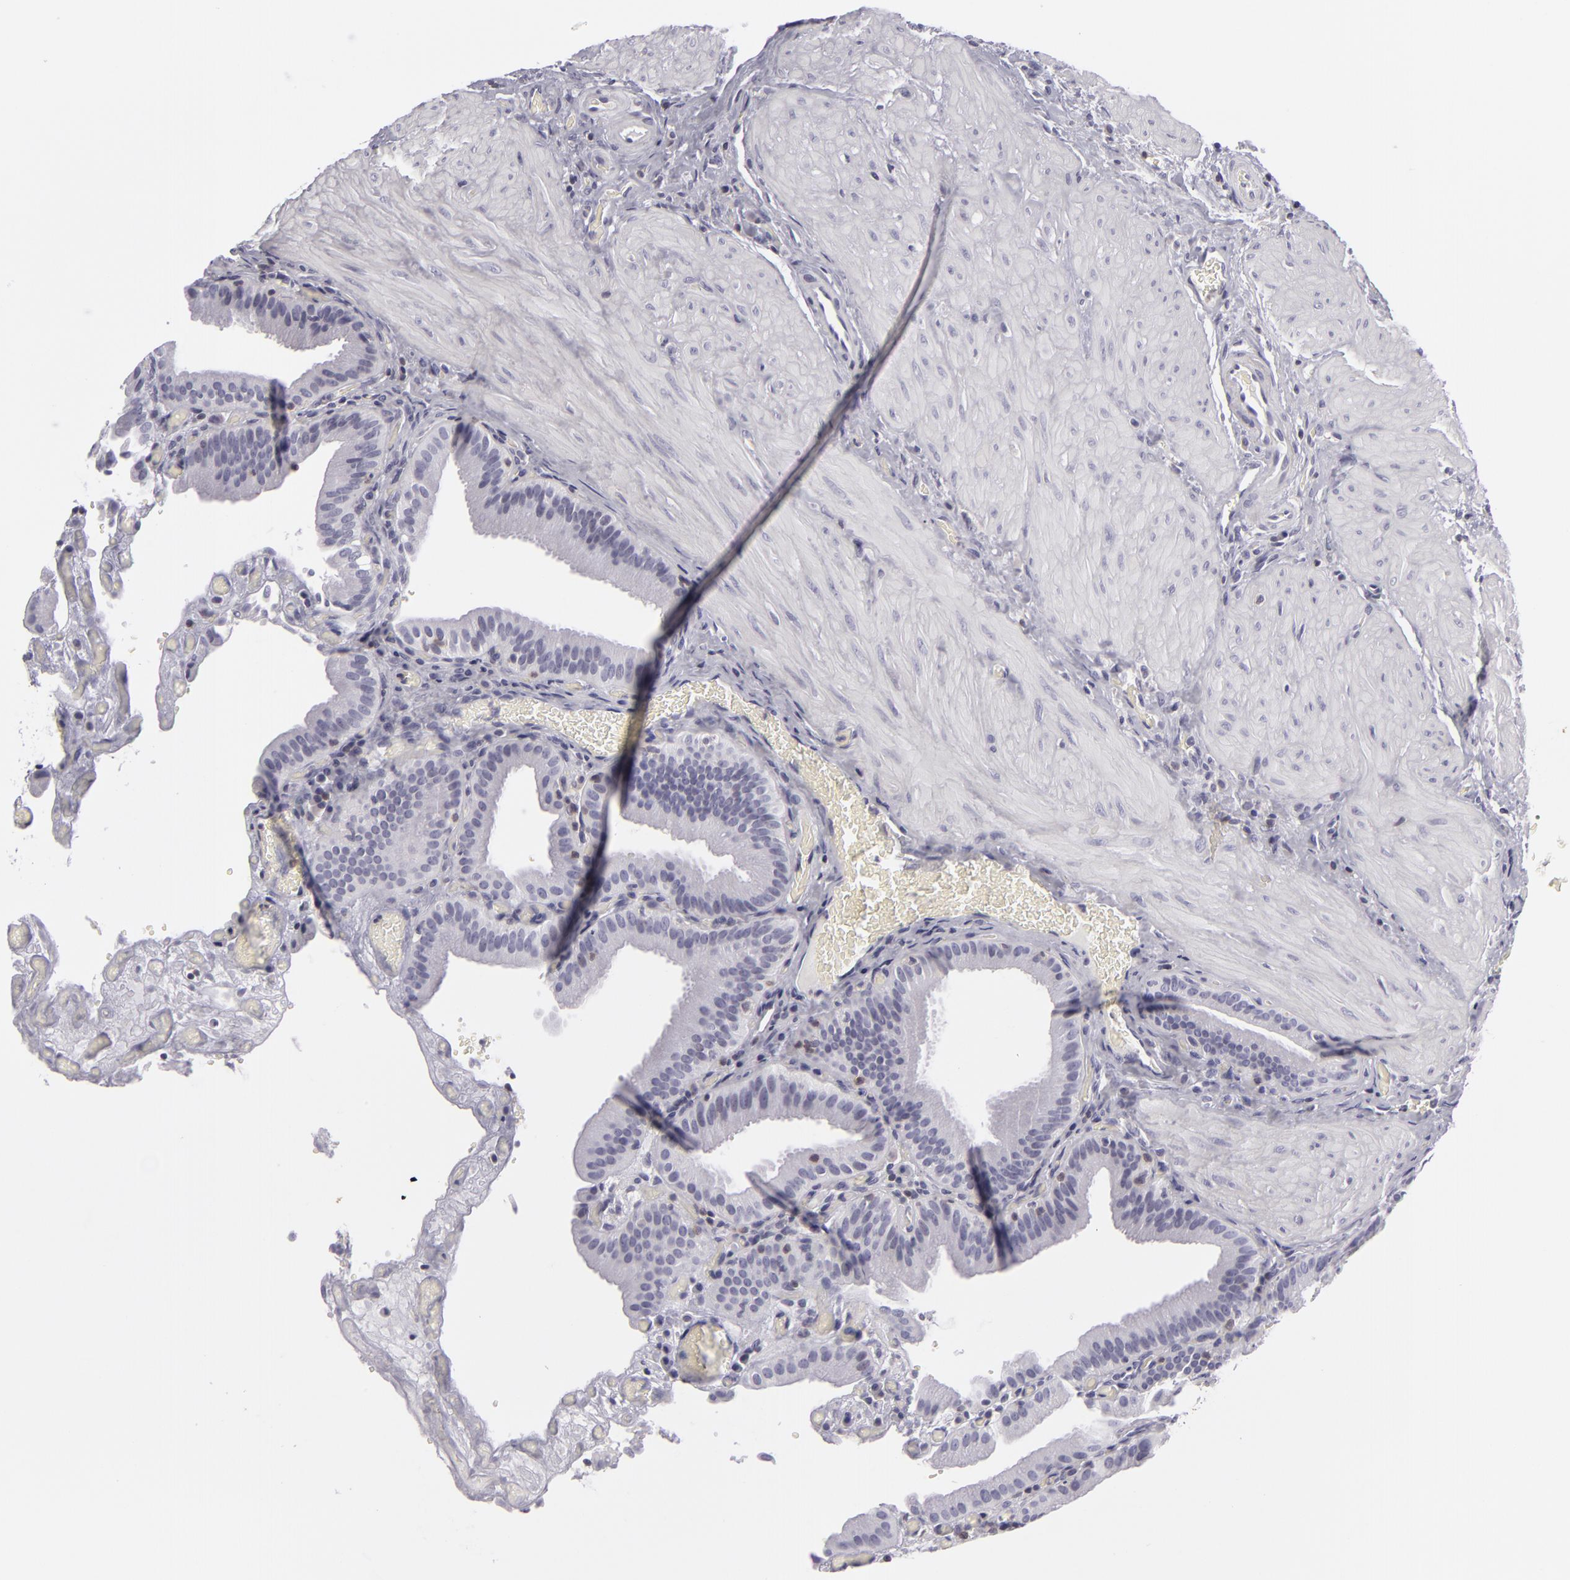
{"staining": {"intensity": "moderate", "quantity": "25%-75%", "location": "cytoplasmic/membranous"}, "tissue": "gallbladder", "cell_type": "Glandular cells", "image_type": "normal", "snomed": [{"axis": "morphology", "description": "Normal tissue, NOS"}, {"axis": "topography", "description": "Gallbladder"}], "caption": "Glandular cells show medium levels of moderate cytoplasmic/membranous expression in approximately 25%-75% of cells in benign gallbladder.", "gene": "KCNAB2", "patient": {"sex": "female", "age": 75}}